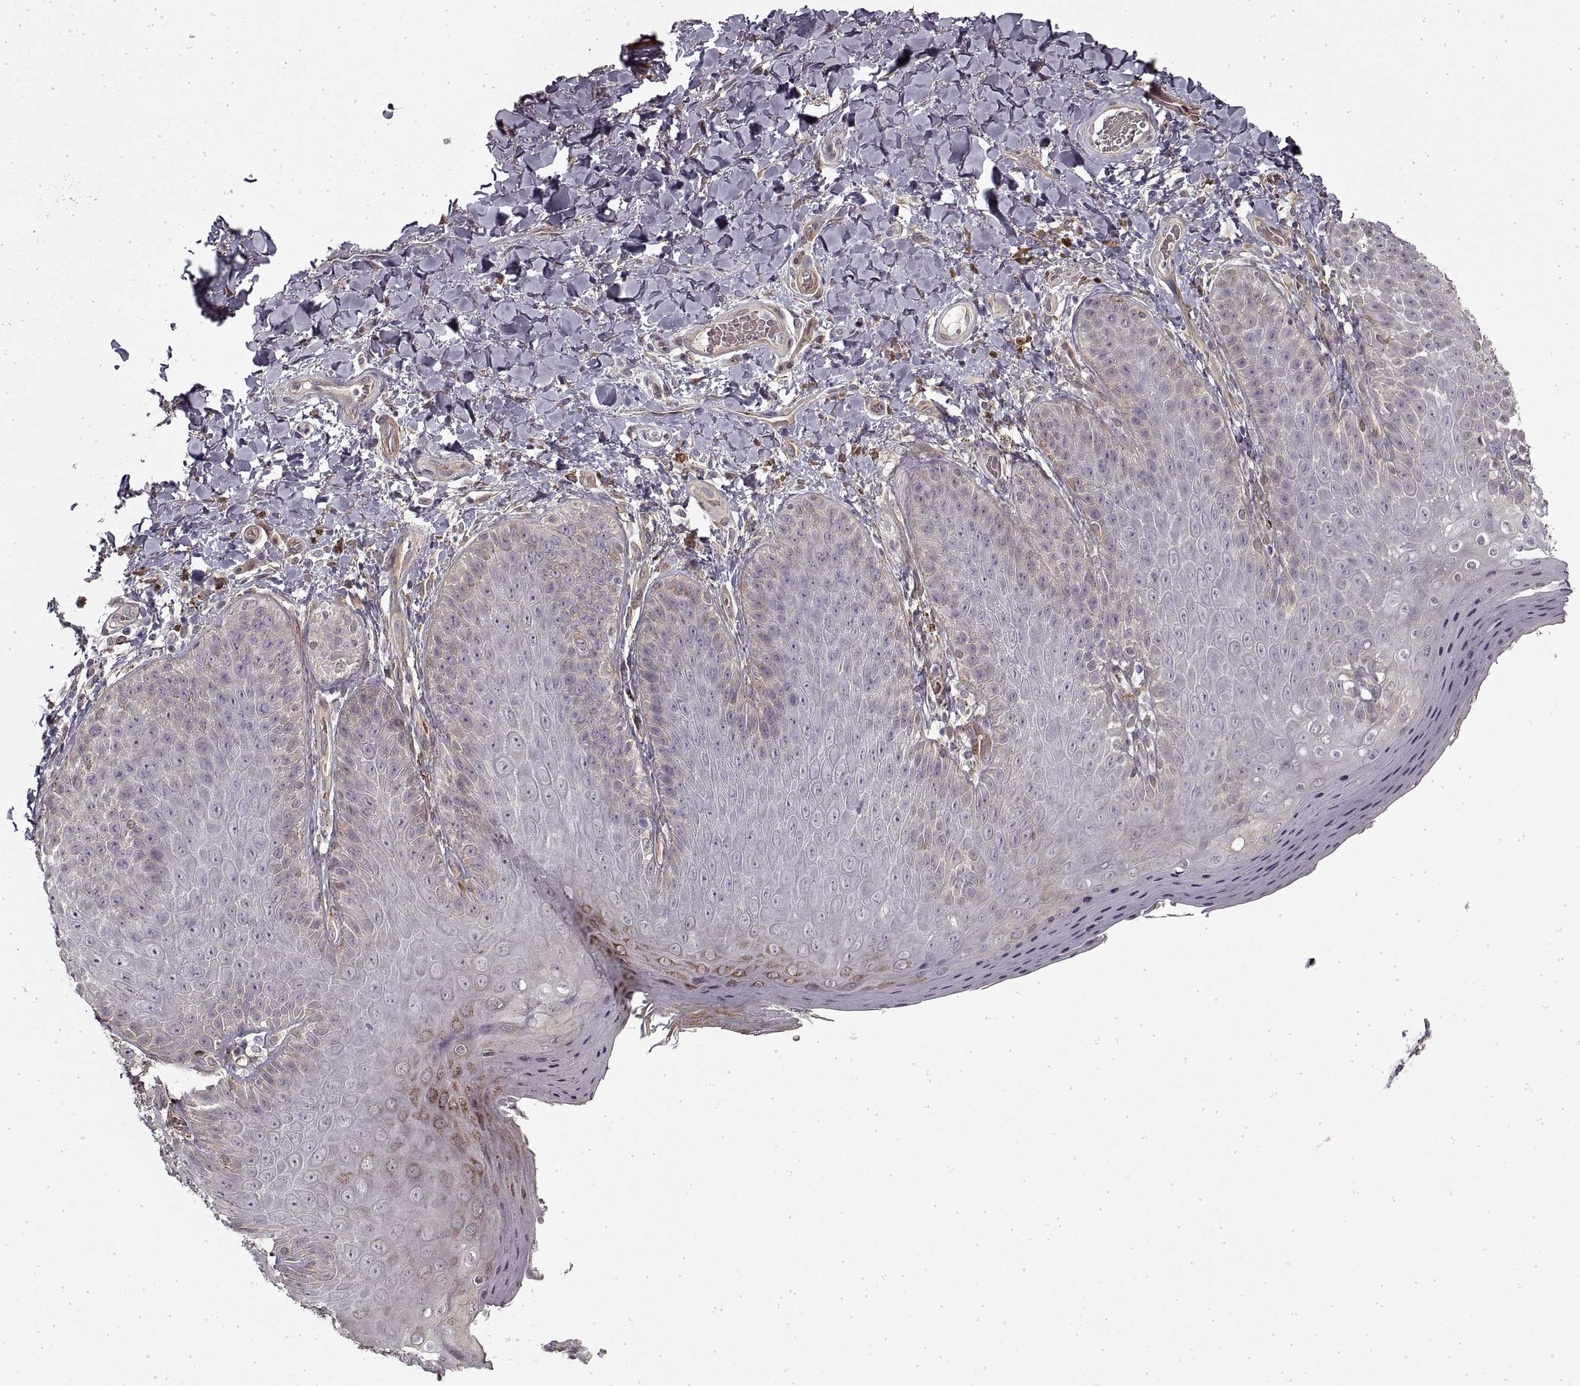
{"staining": {"intensity": "weak", "quantity": "25%-75%", "location": "cytoplasmic/membranous"}, "tissue": "skin", "cell_type": "Epidermal cells", "image_type": "normal", "snomed": [{"axis": "morphology", "description": "Normal tissue, NOS"}, {"axis": "topography", "description": "Anal"}], "caption": "Immunohistochemistry of normal skin exhibits low levels of weak cytoplasmic/membranous positivity in approximately 25%-75% of epidermal cells. The staining was performed using DAB (3,3'-diaminobenzidine) to visualize the protein expression in brown, while the nuclei were stained in blue with hematoxylin (Magnification: 20x).", "gene": "LAMB2", "patient": {"sex": "male", "age": 53}}